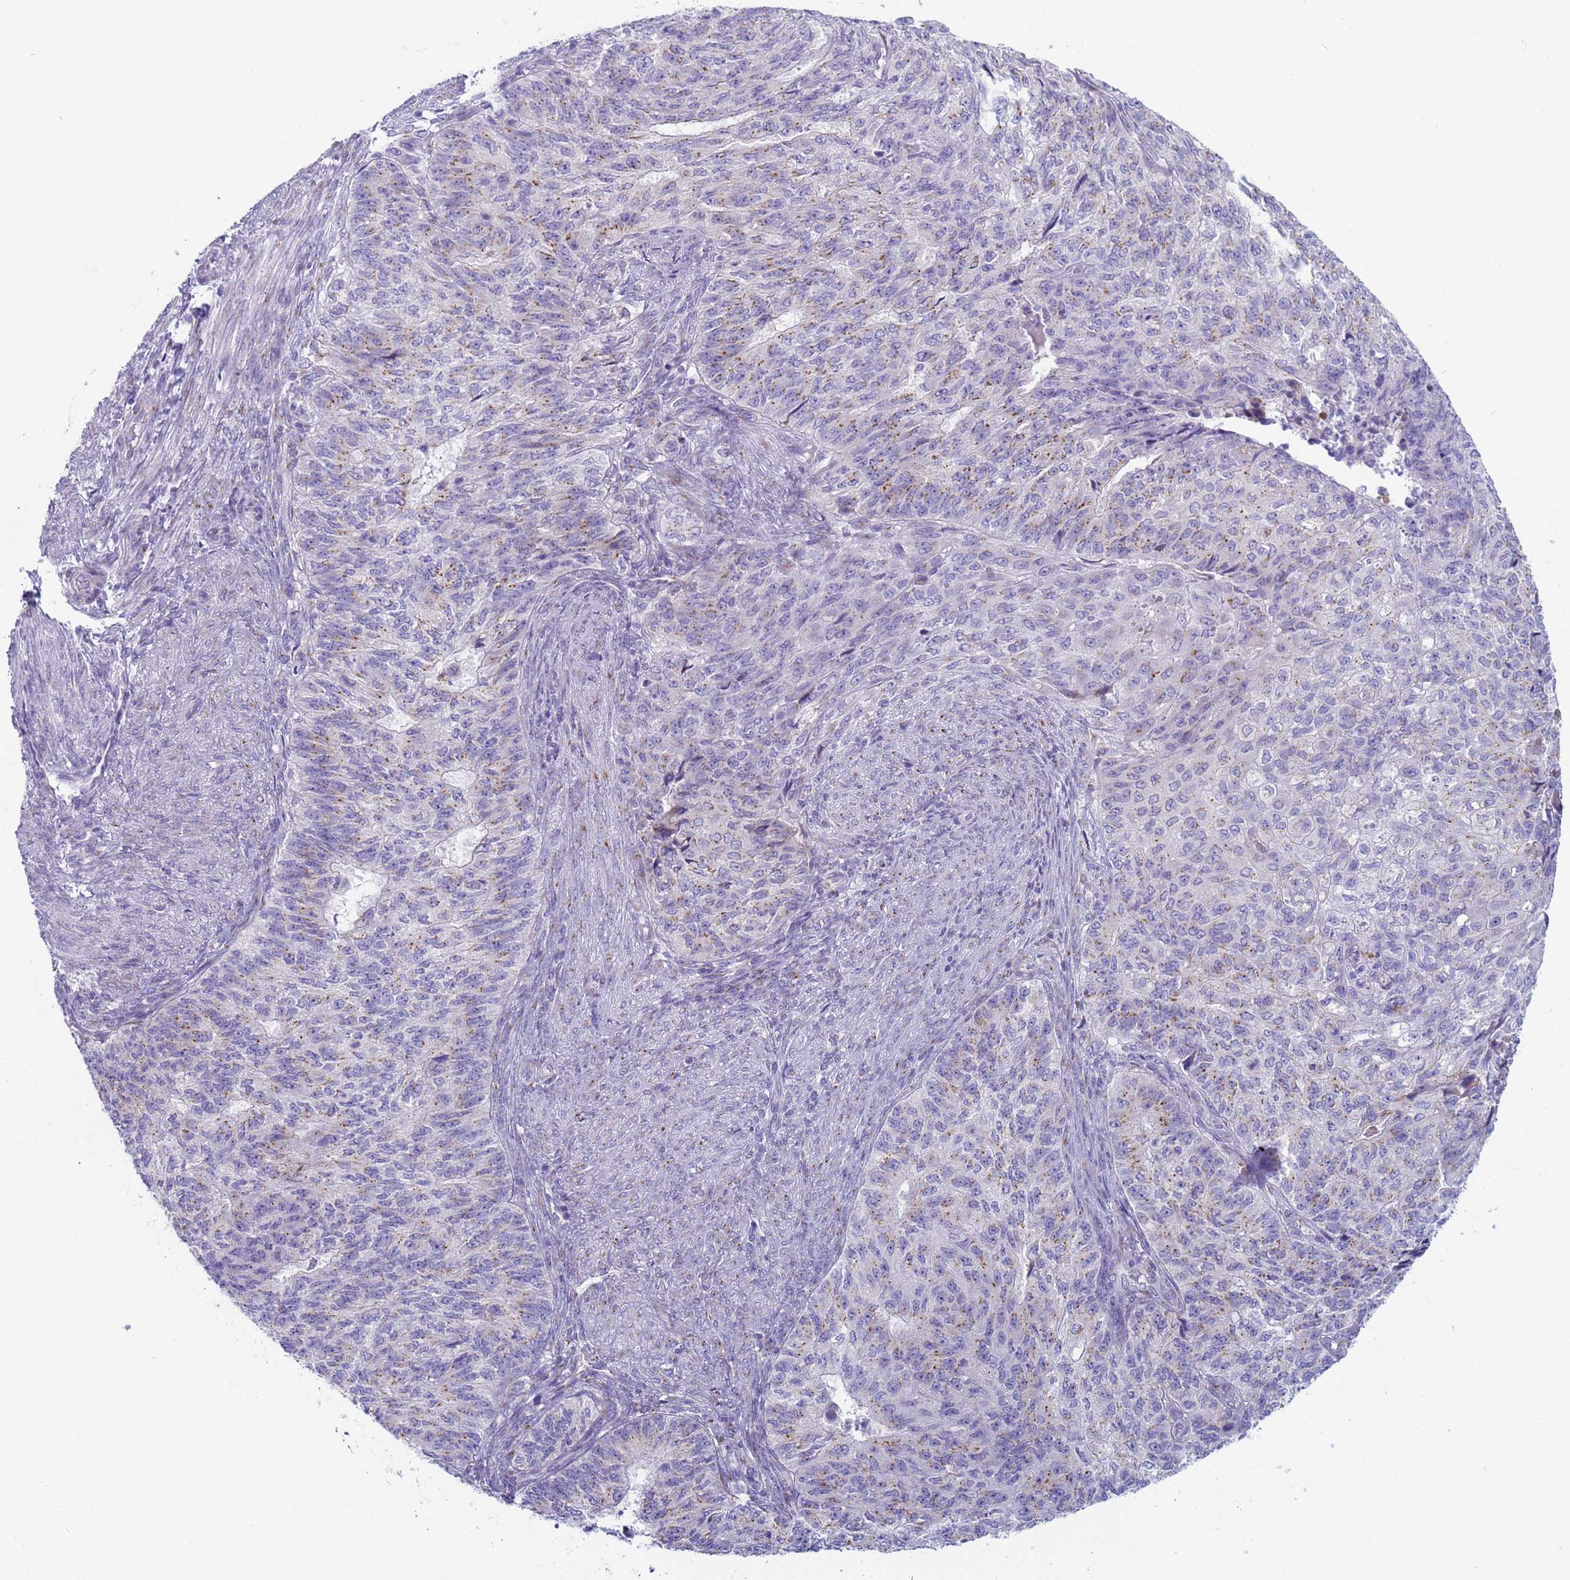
{"staining": {"intensity": "moderate", "quantity": "25%-75%", "location": "cytoplasmic/membranous"}, "tissue": "endometrial cancer", "cell_type": "Tumor cells", "image_type": "cancer", "snomed": [{"axis": "morphology", "description": "Adenocarcinoma, NOS"}, {"axis": "topography", "description": "Endometrium"}], "caption": "IHC micrograph of neoplastic tissue: human endometrial adenocarcinoma stained using immunohistochemistry exhibits medium levels of moderate protein expression localized specifically in the cytoplasmic/membranous of tumor cells, appearing as a cytoplasmic/membranous brown color.", "gene": "CR1", "patient": {"sex": "female", "age": 32}}